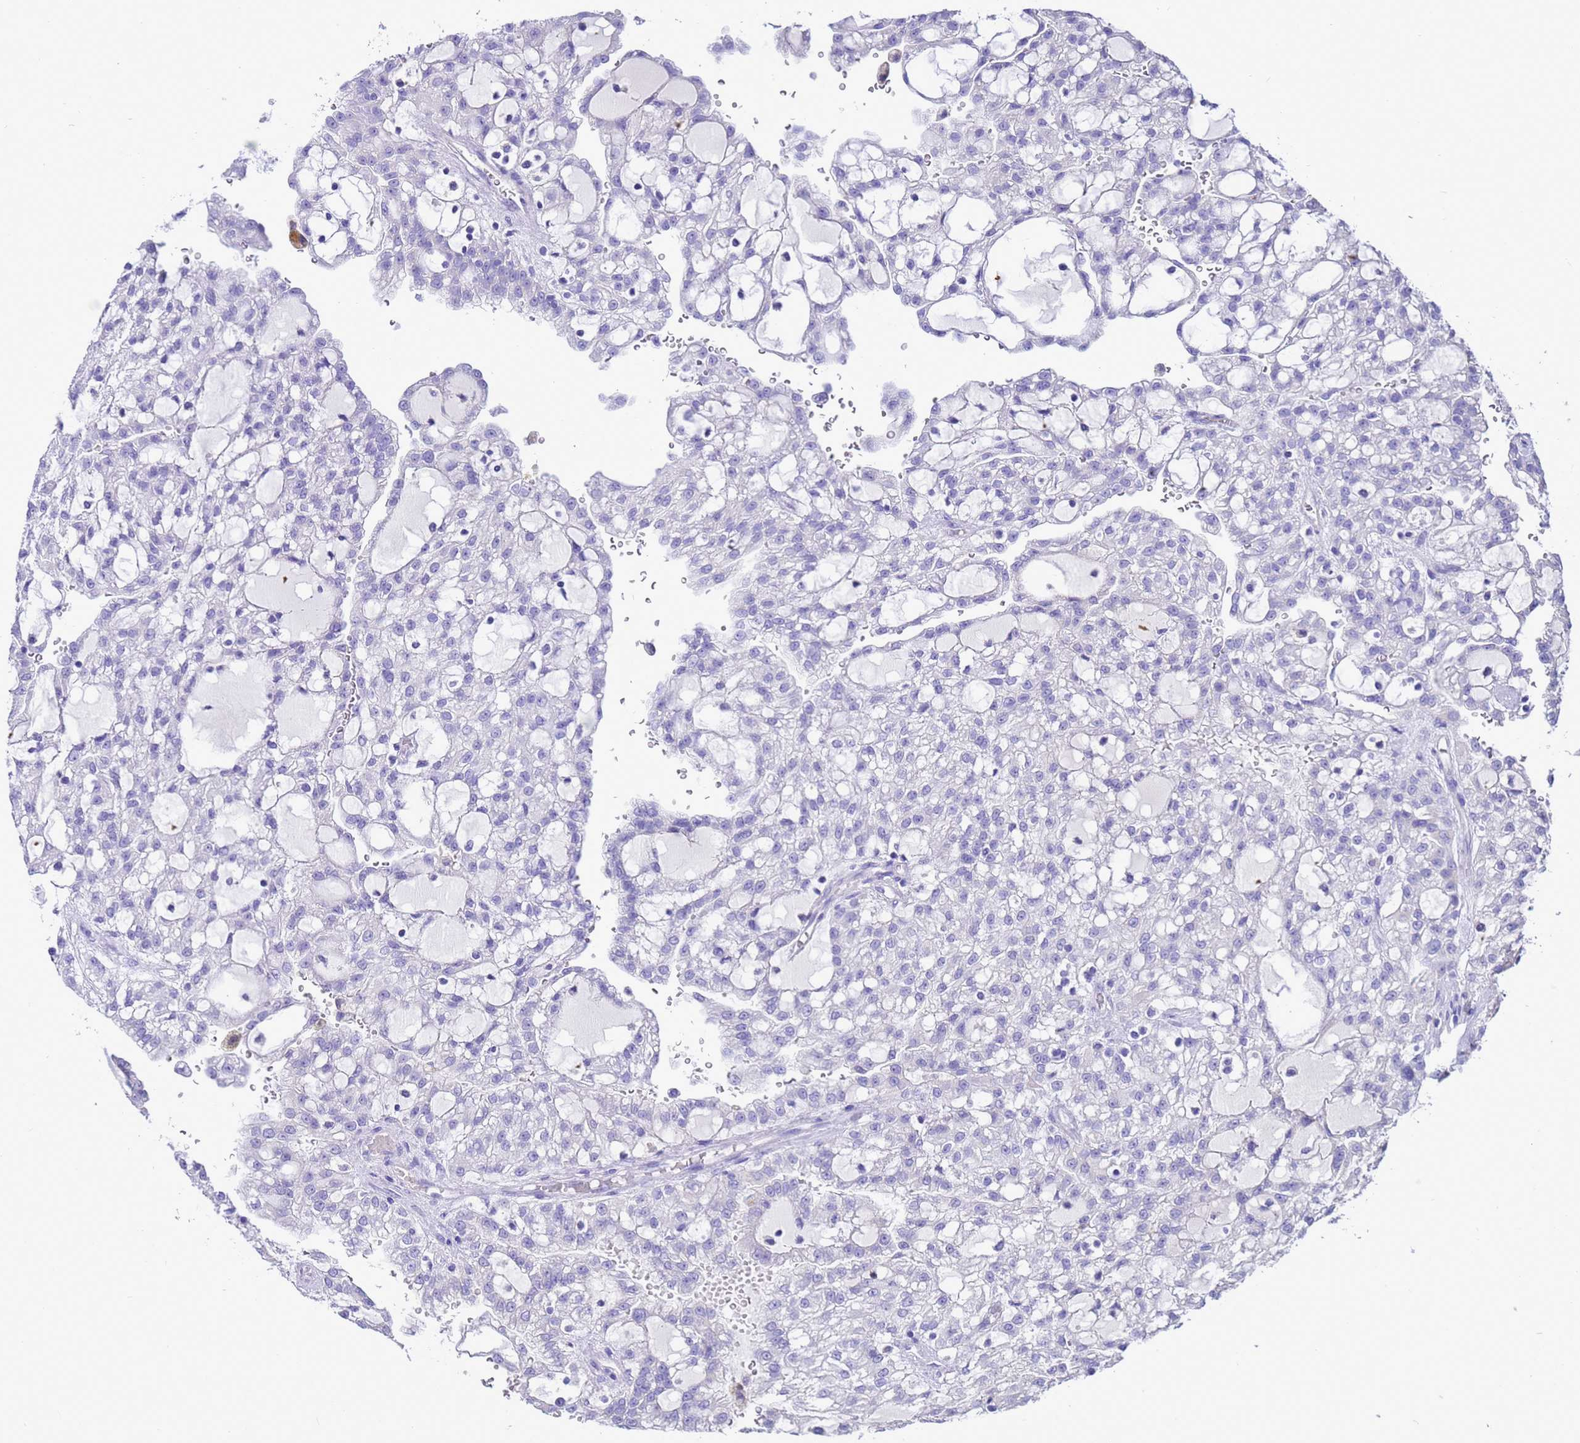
{"staining": {"intensity": "negative", "quantity": "none", "location": "none"}, "tissue": "renal cancer", "cell_type": "Tumor cells", "image_type": "cancer", "snomed": [{"axis": "morphology", "description": "Adenocarcinoma, NOS"}, {"axis": "topography", "description": "Kidney"}], "caption": "Histopathology image shows no significant protein staining in tumor cells of renal adenocarcinoma. Brightfield microscopy of immunohistochemistry stained with DAB (3,3'-diaminobenzidine) (brown) and hematoxylin (blue), captured at high magnification.", "gene": "BEST2", "patient": {"sex": "male", "age": 63}}